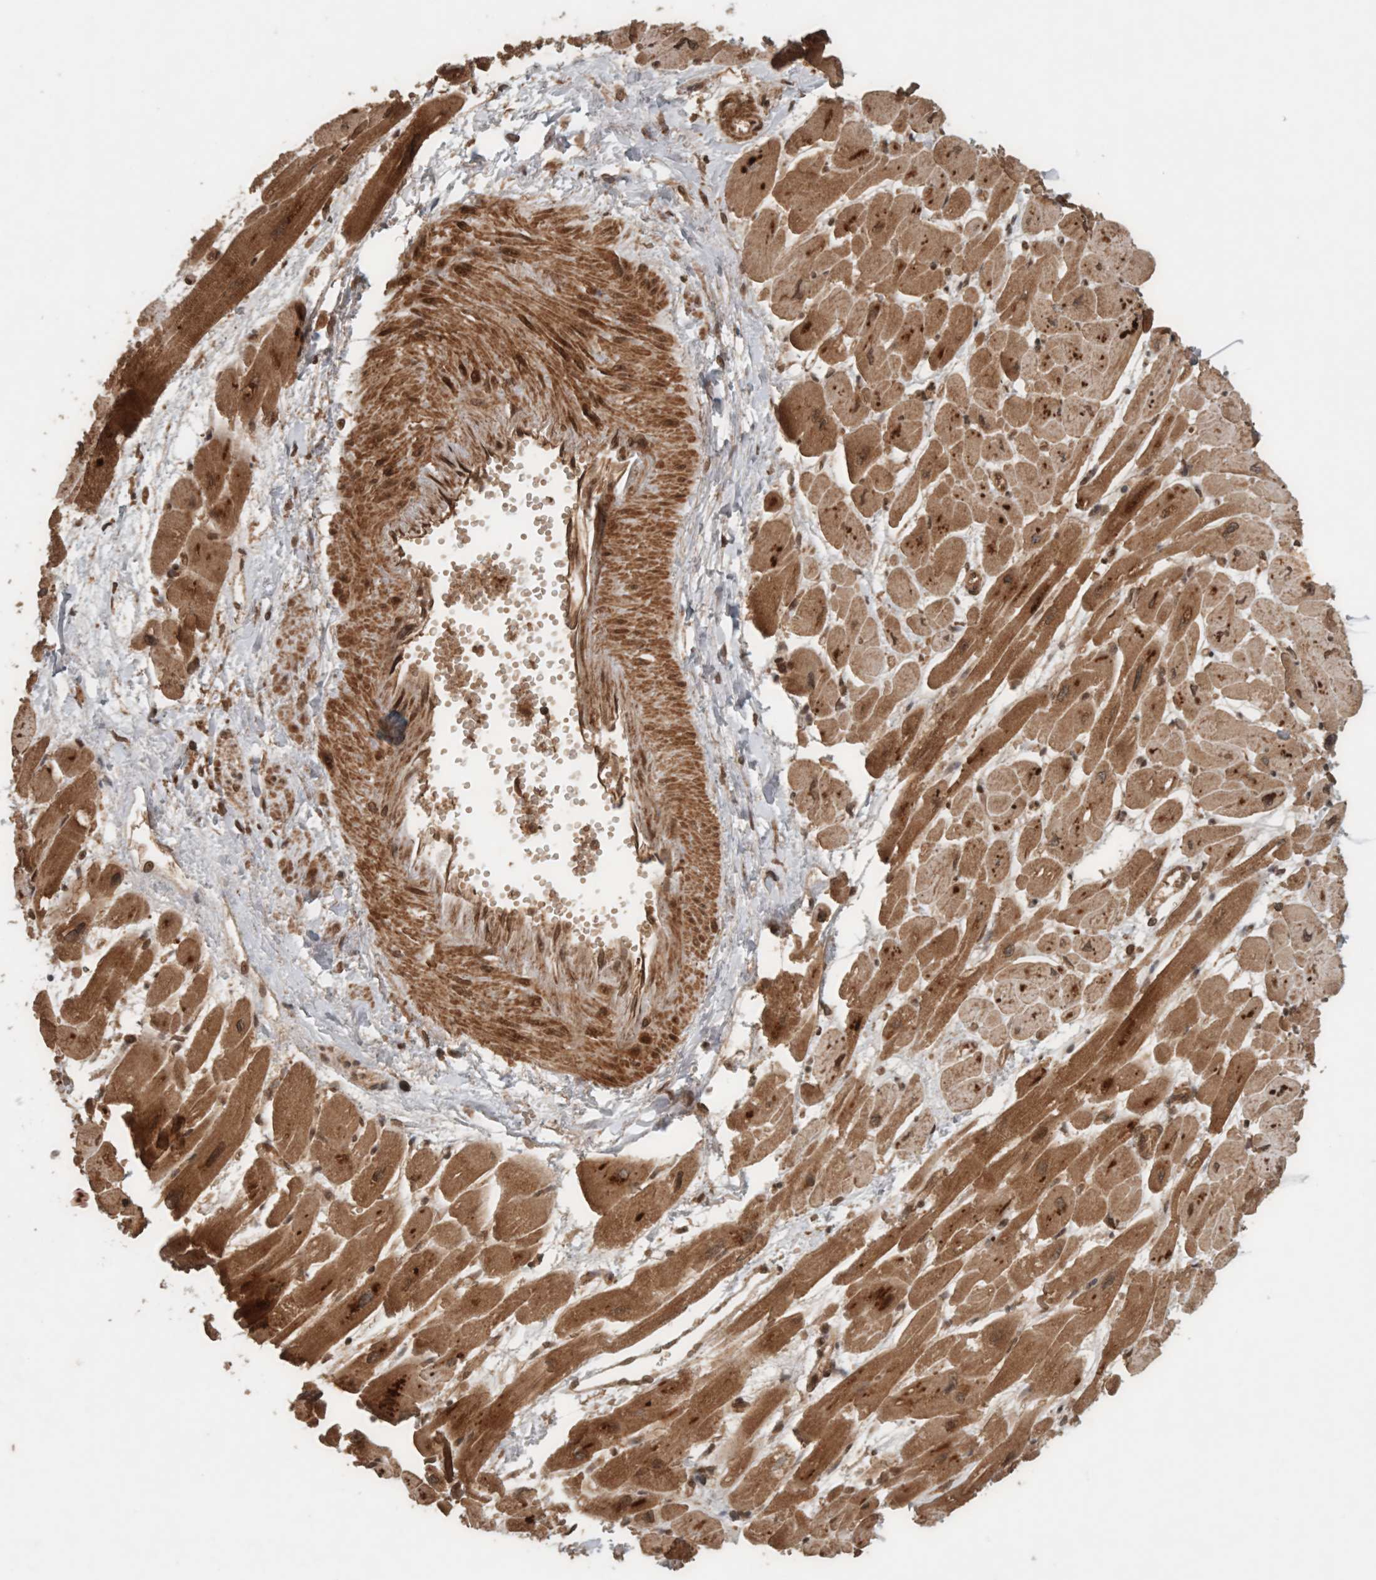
{"staining": {"intensity": "moderate", "quantity": ">75%", "location": "cytoplasmic/membranous"}, "tissue": "heart muscle", "cell_type": "Cardiomyocytes", "image_type": "normal", "snomed": [{"axis": "morphology", "description": "Normal tissue, NOS"}, {"axis": "topography", "description": "Heart"}], "caption": "Heart muscle stained with immunohistochemistry reveals moderate cytoplasmic/membranous staining in about >75% of cardiomyocytes.", "gene": "CNTROB", "patient": {"sex": "female", "age": 54}}